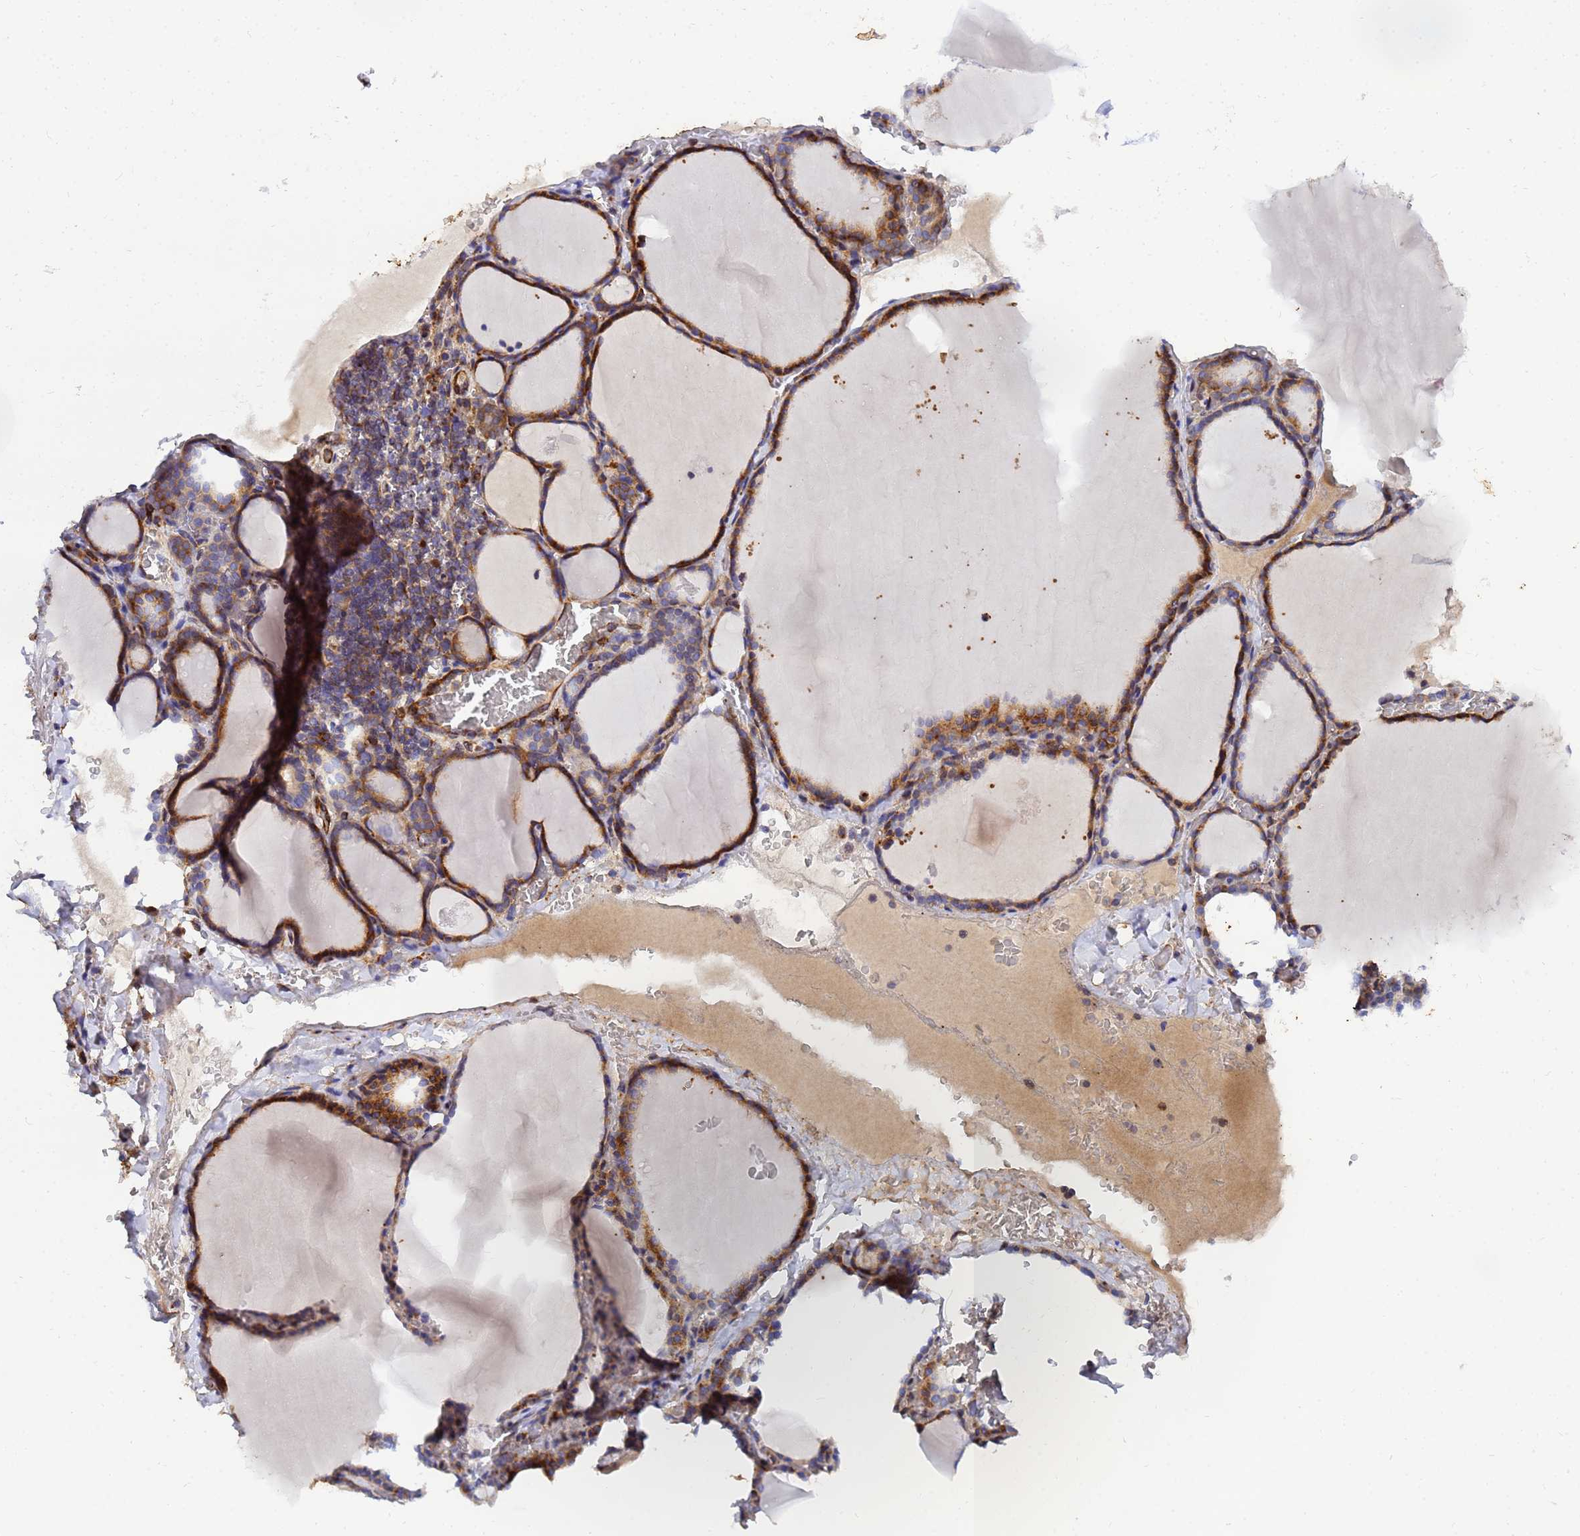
{"staining": {"intensity": "moderate", "quantity": ">75%", "location": "cytoplasmic/membranous"}, "tissue": "thyroid gland", "cell_type": "Glandular cells", "image_type": "normal", "snomed": [{"axis": "morphology", "description": "Normal tissue, NOS"}, {"axis": "topography", "description": "Thyroid gland"}], "caption": "Protein positivity by immunohistochemistry (IHC) displays moderate cytoplasmic/membranous staining in about >75% of glandular cells in unremarkable thyroid gland. The protein of interest is shown in brown color, while the nuclei are stained blue.", "gene": "POM121C", "patient": {"sex": "female", "age": 39}}